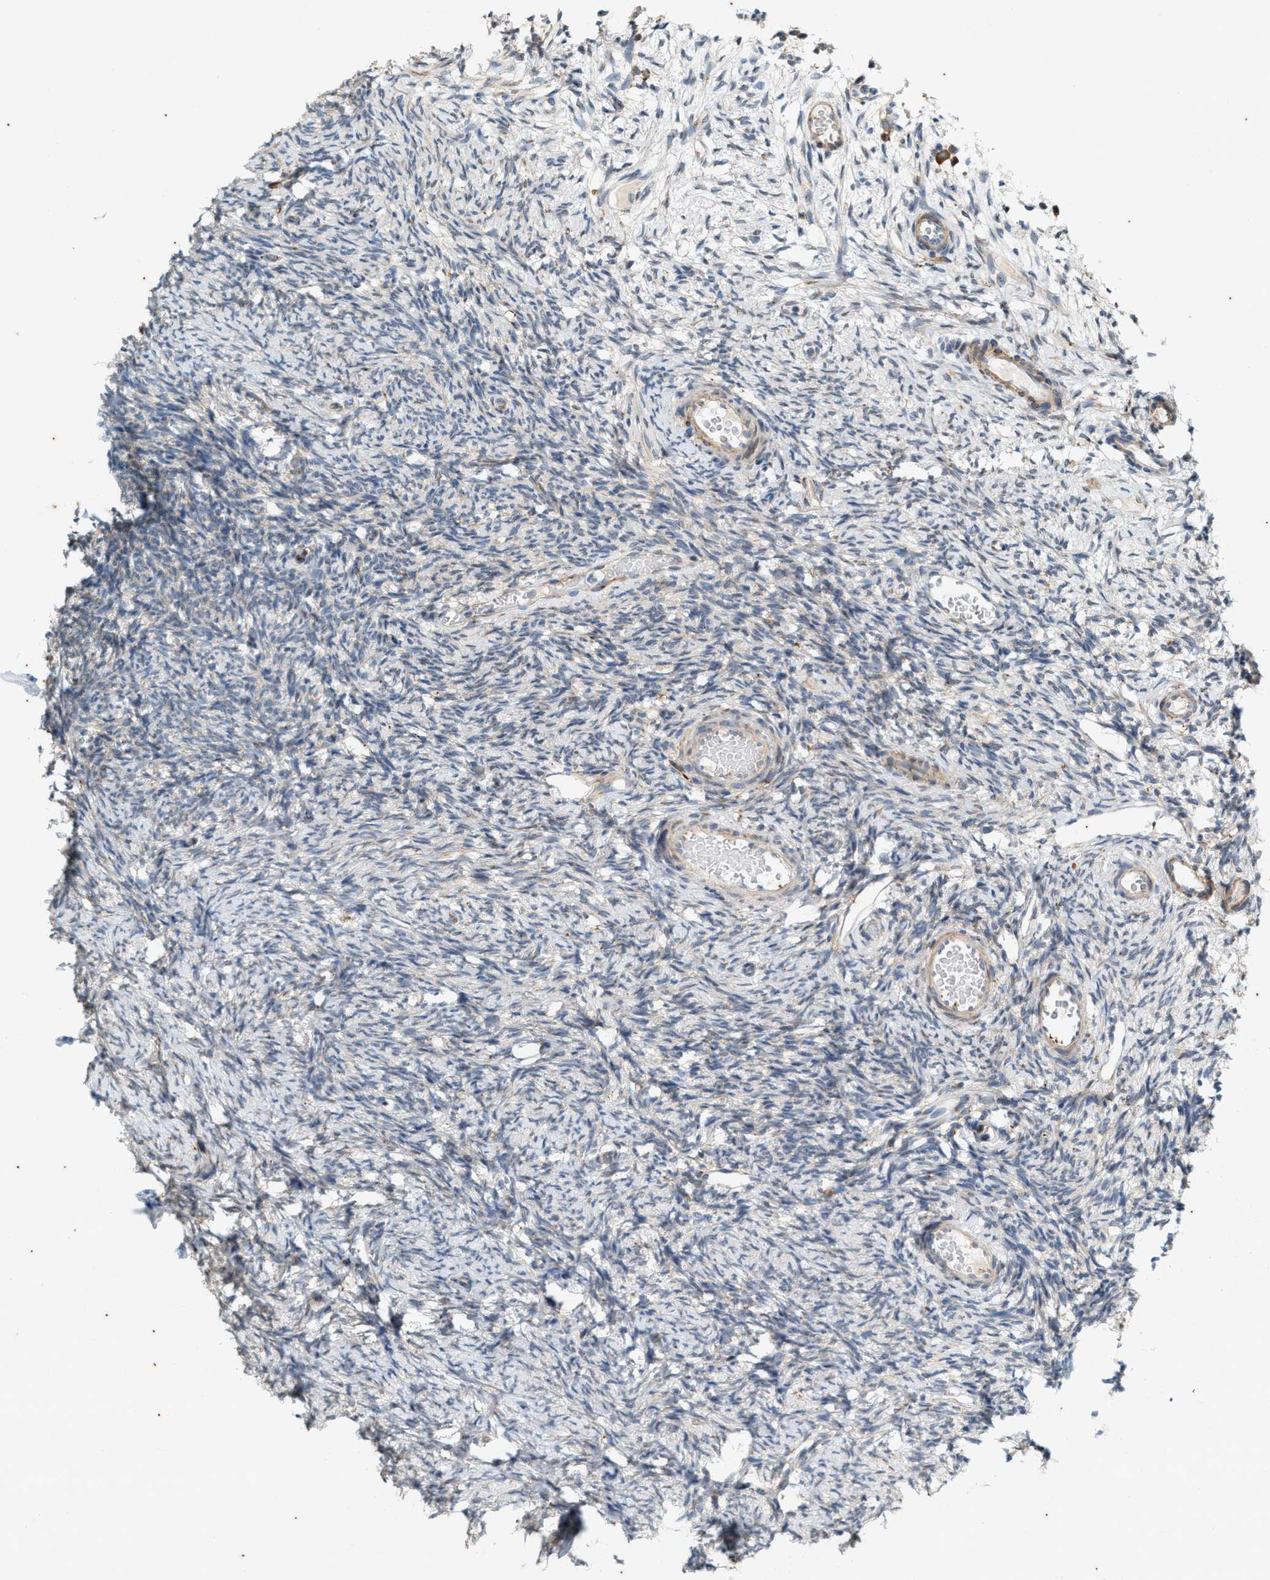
{"staining": {"intensity": "negative", "quantity": "none", "location": "none"}, "tissue": "ovary", "cell_type": "Ovarian stroma cells", "image_type": "normal", "snomed": [{"axis": "morphology", "description": "Normal tissue, NOS"}, {"axis": "topography", "description": "Ovary"}], "caption": "The IHC histopathology image has no significant expression in ovarian stroma cells of ovary. The staining was performed using DAB to visualize the protein expression in brown, while the nuclei were stained in blue with hematoxylin (Magnification: 20x).", "gene": "CHPF2", "patient": {"sex": "female", "age": 33}}